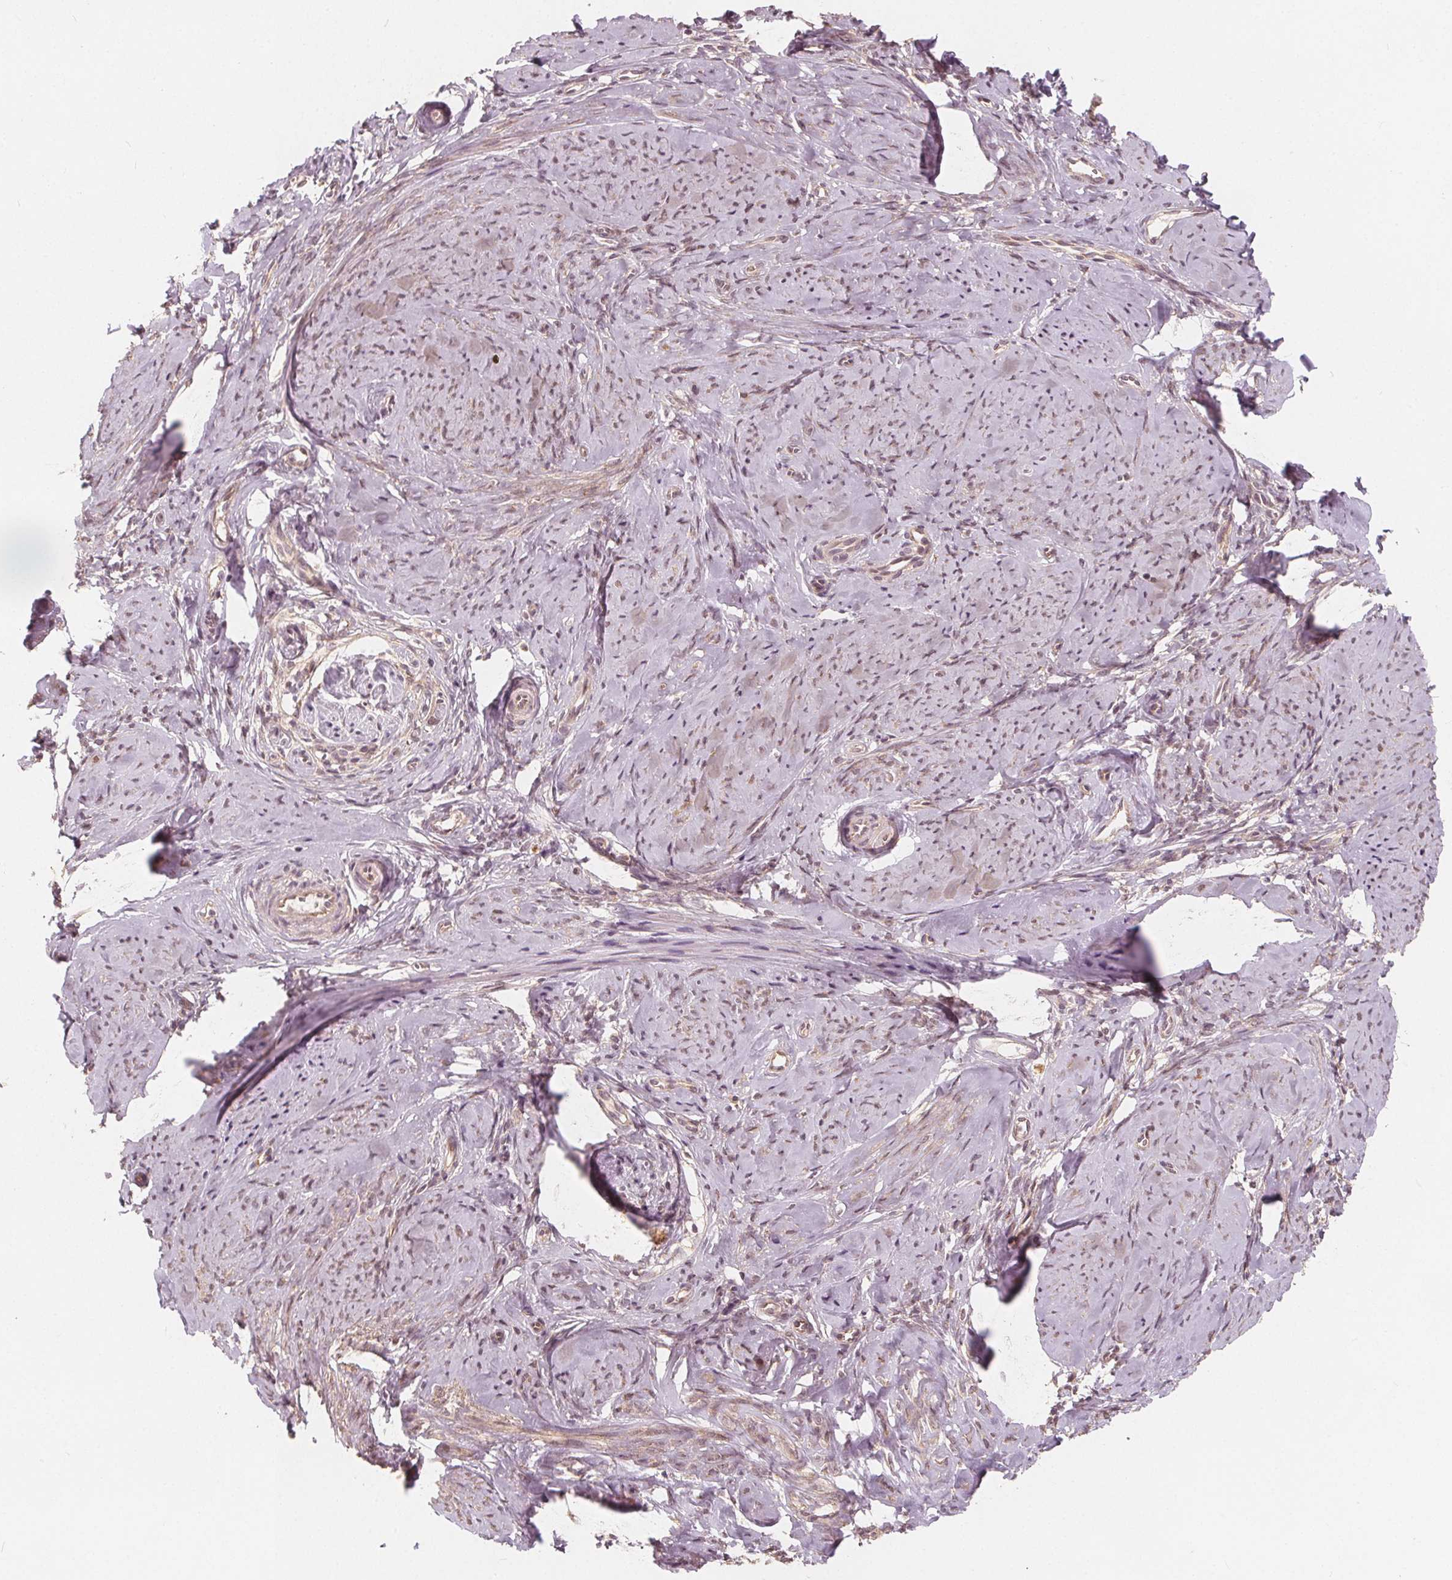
{"staining": {"intensity": "weak", "quantity": "25%-75%", "location": "cytoplasmic/membranous"}, "tissue": "smooth muscle", "cell_type": "Smooth muscle cells", "image_type": "normal", "snomed": [{"axis": "morphology", "description": "Normal tissue, NOS"}, {"axis": "topography", "description": "Smooth muscle"}], "caption": "Protein staining displays weak cytoplasmic/membranous staining in approximately 25%-75% of smooth muscle cells in unremarkable smooth muscle.", "gene": "SNX12", "patient": {"sex": "female", "age": 48}}